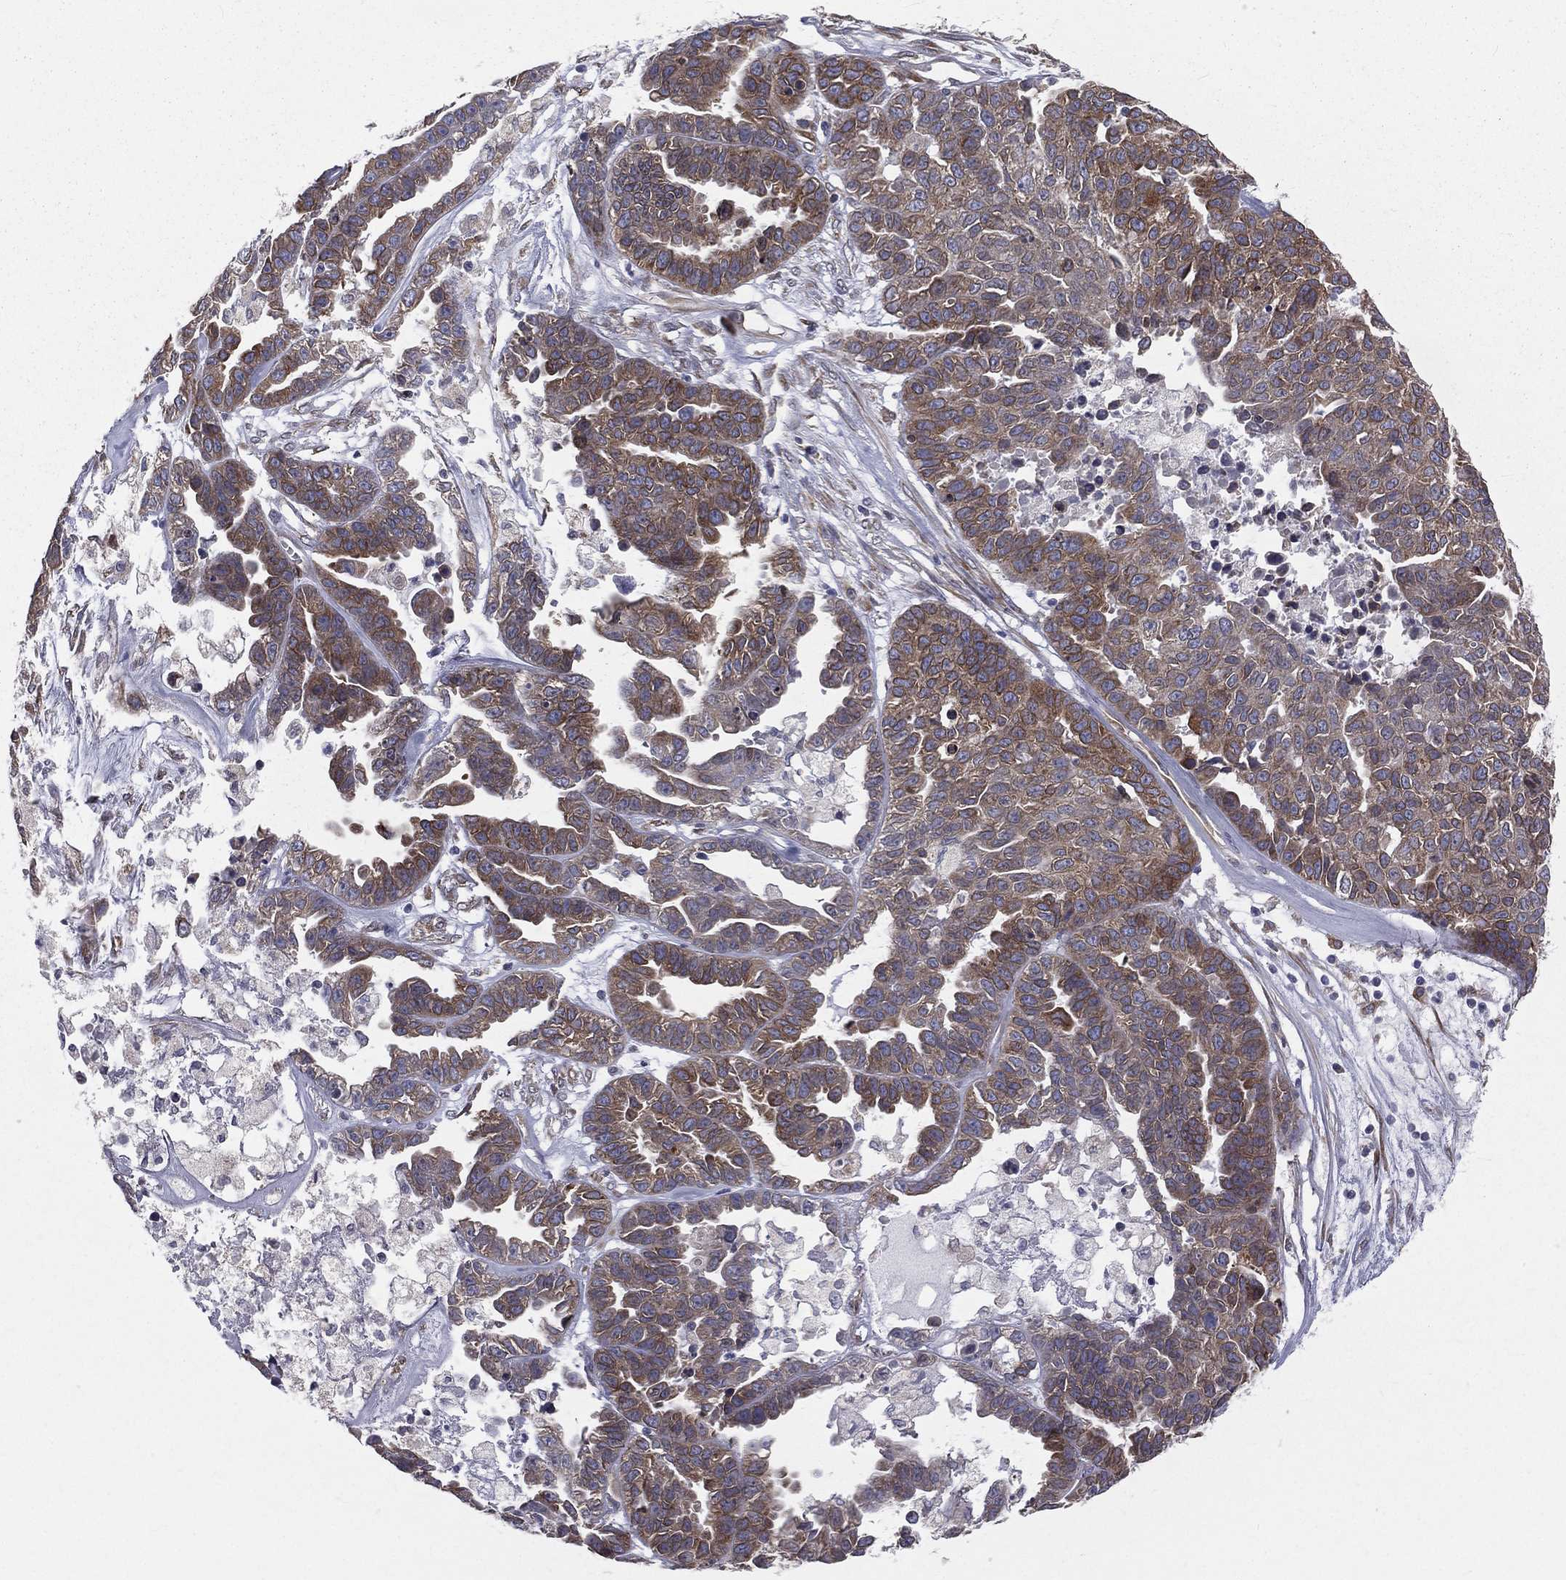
{"staining": {"intensity": "moderate", "quantity": ">75%", "location": "cytoplasmic/membranous"}, "tissue": "ovarian cancer", "cell_type": "Tumor cells", "image_type": "cancer", "snomed": [{"axis": "morphology", "description": "Cystadenocarcinoma, serous, NOS"}, {"axis": "topography", "description": "Ovary"}], "caption": "Serous cystadenocarcinoma (ovarian) stained for a protein (brown) shows moderate cytoplasmic/membranous positive positivity in about >75% of tumor cells.", "gene": "PGRMC1", "patient": {"sex": "female", "age": 87}}